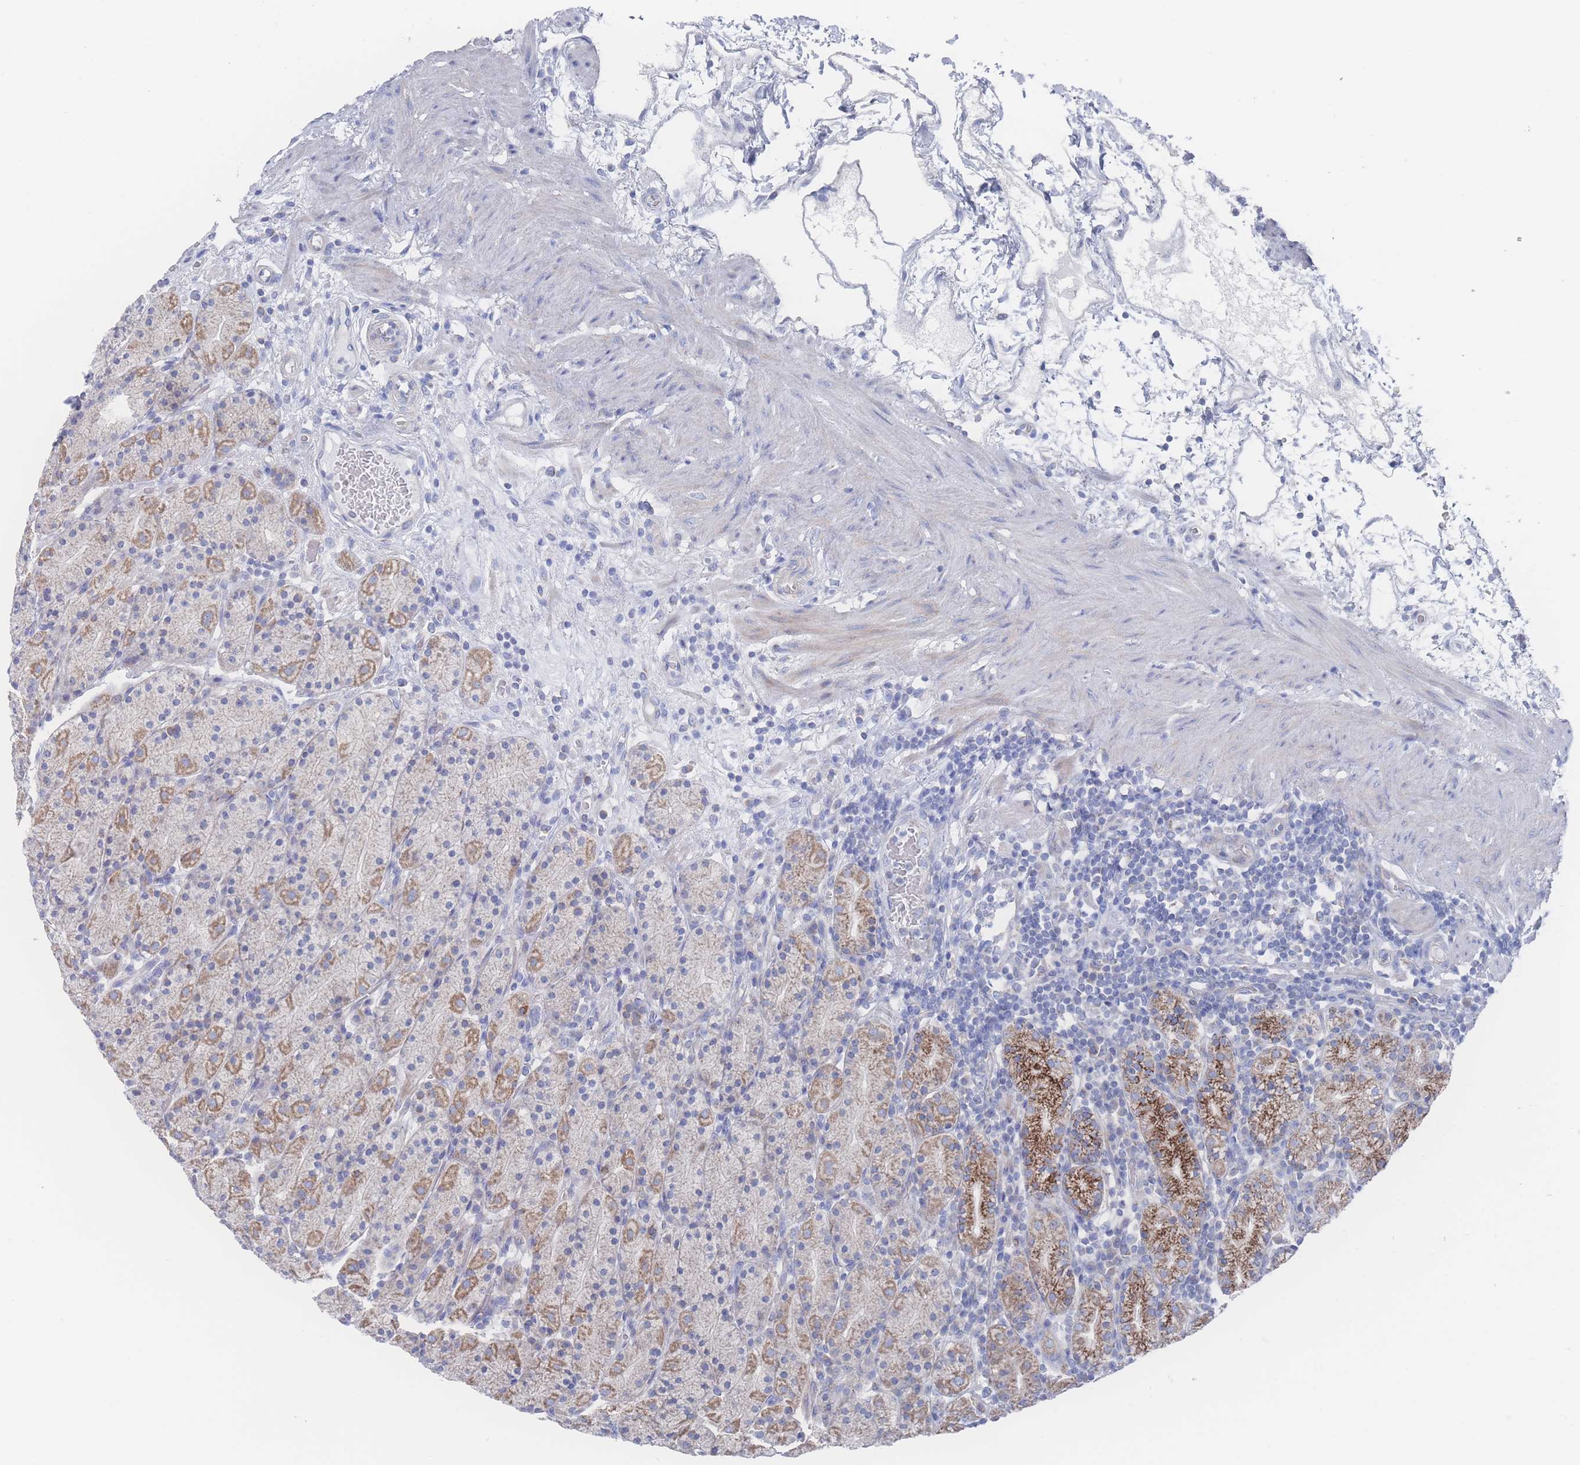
{"staining": {"intensity": "moderate", "quantity": "25%-75%", "location": "cytoplasmic/membranous"}, "tissue": "stomach", "cell_type": "Glandular cells", "image_type": "normal", "snomed": [{"axis": "morphology", "description": "Normal tissue, NOS"}, {"axis": "topography", "description": "Stomach, upper"}, {"axis": "topography", "description": "Stomach"}], "caption": "Immunohistochemistry (IHC) histopathology image of normal human stomach stained for a protein (brown), which exhibits medium levels of moderate cytoplasmic/membranous staining in approximately 25%-75% of glandular cells.", "gene": "SNPH", "patient": {"sex": "male", "age": 62}}